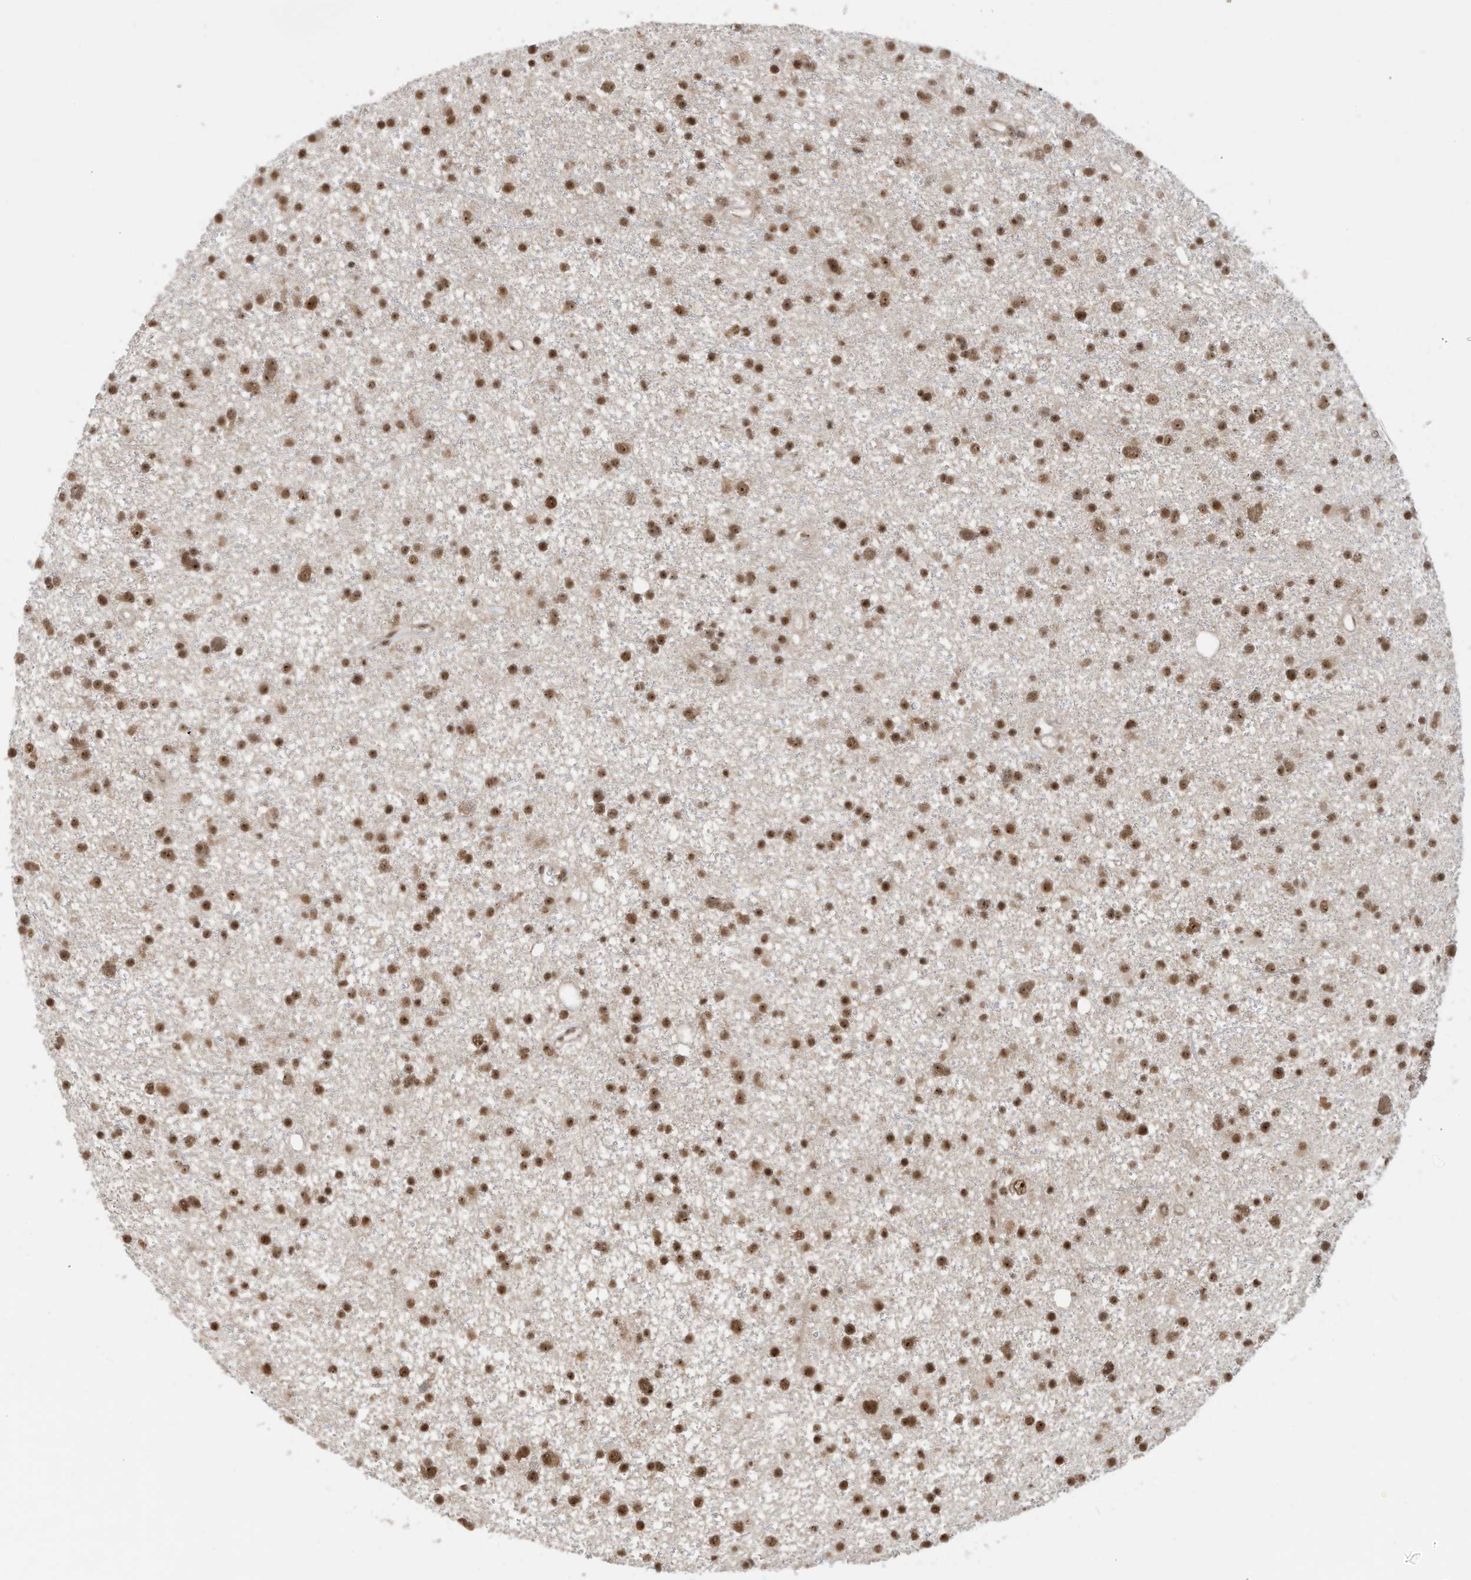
{"staining": {"intensity": "moderate", "quantity": ">75%", "location": "nuclear"}, "tissue": "glioma", "cell_type": "Tumor cells", "image_type": "cancer", "snomed": [{"axis": "morphology", "description": "Glioma, malignant, Low grade"}, {"axis": "topography", "description": "Cerebral cortex"}], "caption": "Moderate nuclear protein expression is seen in approximately >75% of tumor cells in low-grade glioma (malignant). The staining is performed using DAB brown chromogen to label protein expression. The nuclei are counter-stained blue using hematoxylin.", "gene": "ZNF195", "patient": {"sex": "female", "age": 39}}